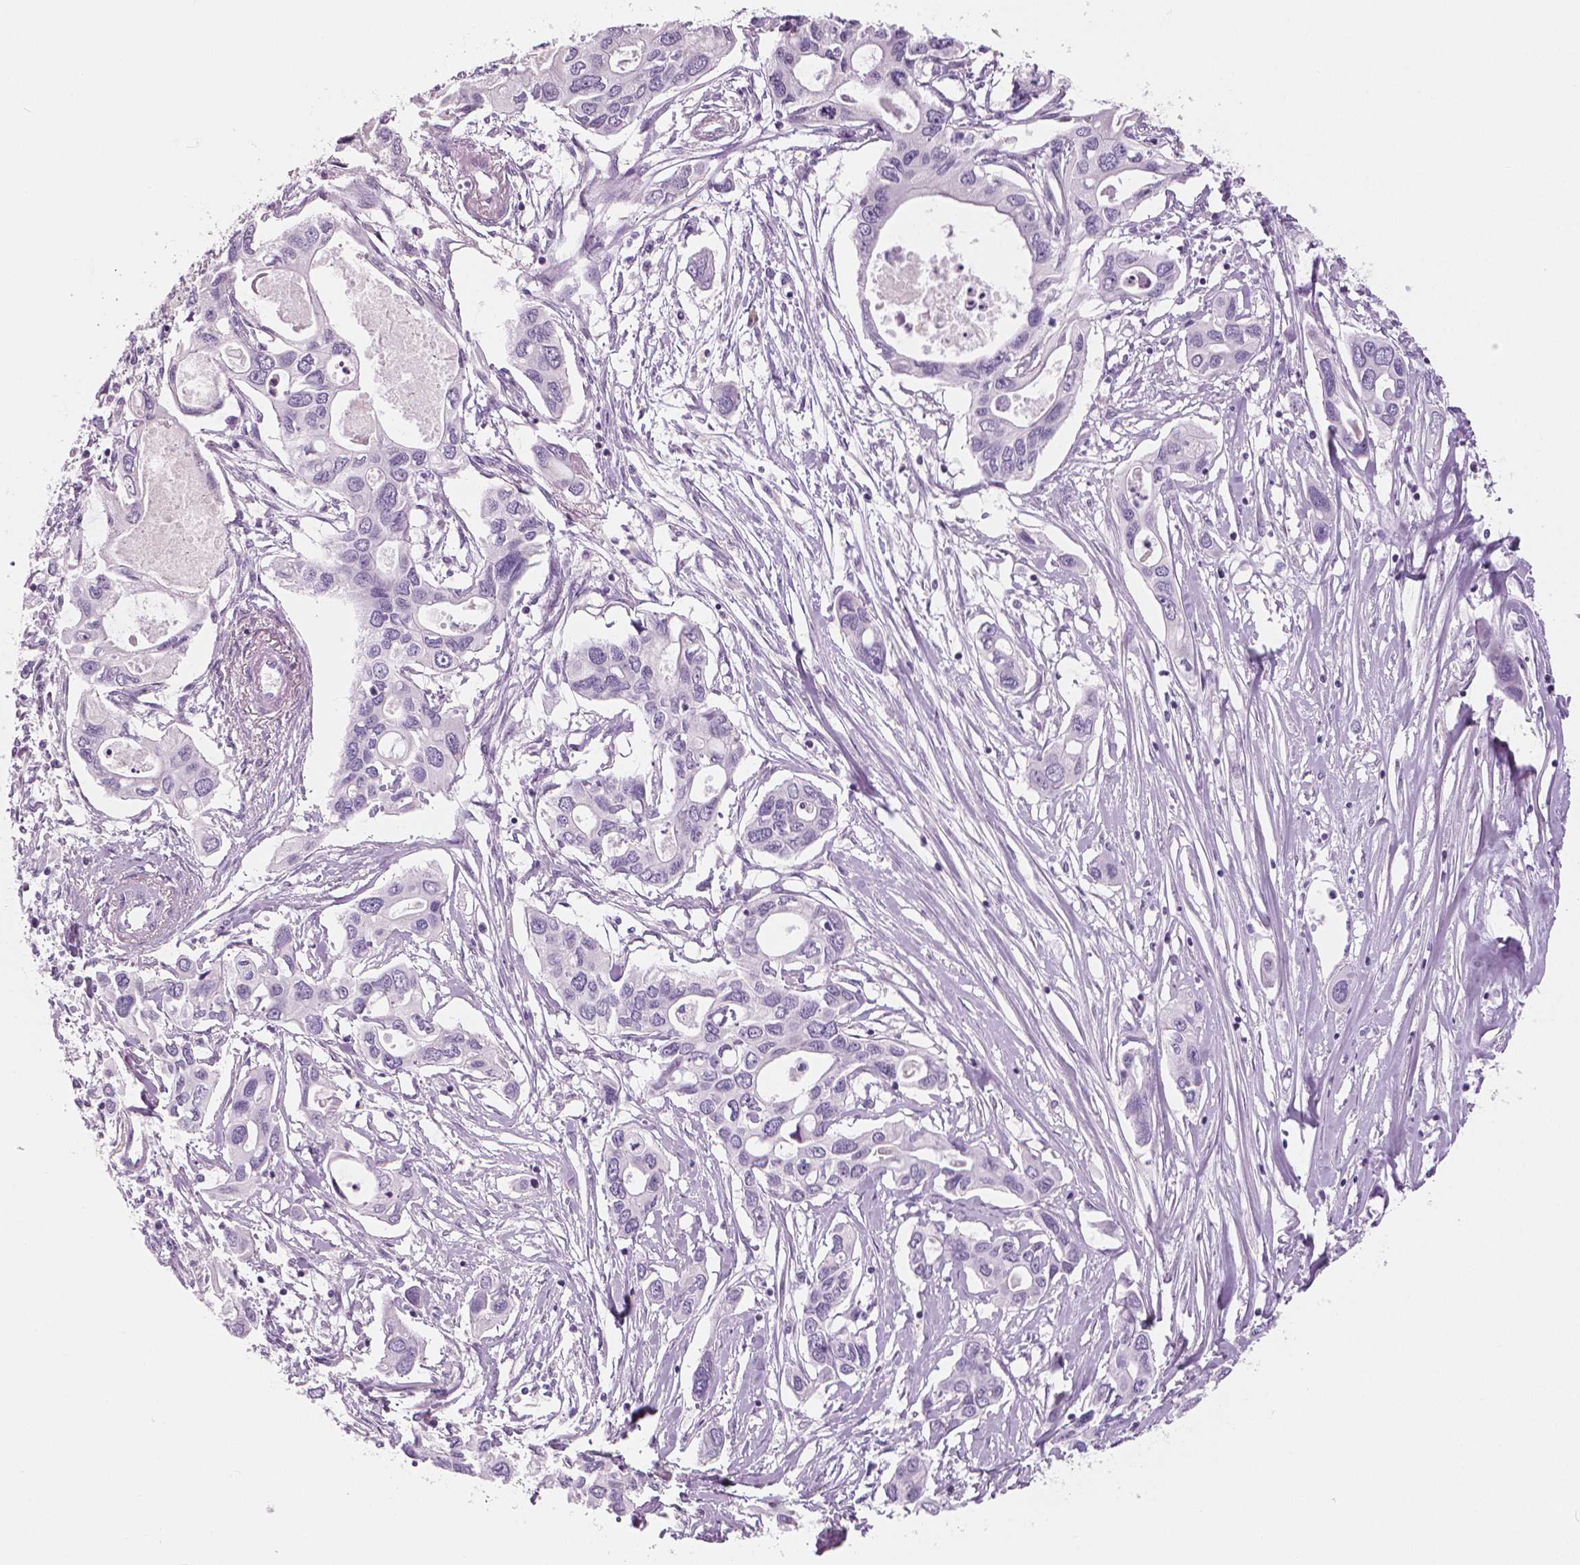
{"staining": {"intensity": "negative", "quantity": "none", "location": "none"}, "tissue": "pancreatic cancer", "cell_type": "Tumor cells", "image_type": "cancer", "snomed": [{"axis": "morphology", "description": "Adenocarcinoma, NOS"}, {"axis": "topography", "description": "Pancreas"}], "caption": "Immunohistochemistry (IHC) of pancreatic adenocarcinoma exhibits no expression in tumor cells.", "gene": "SLC24A1", "patient": {"sex": "male", "age": 60}}